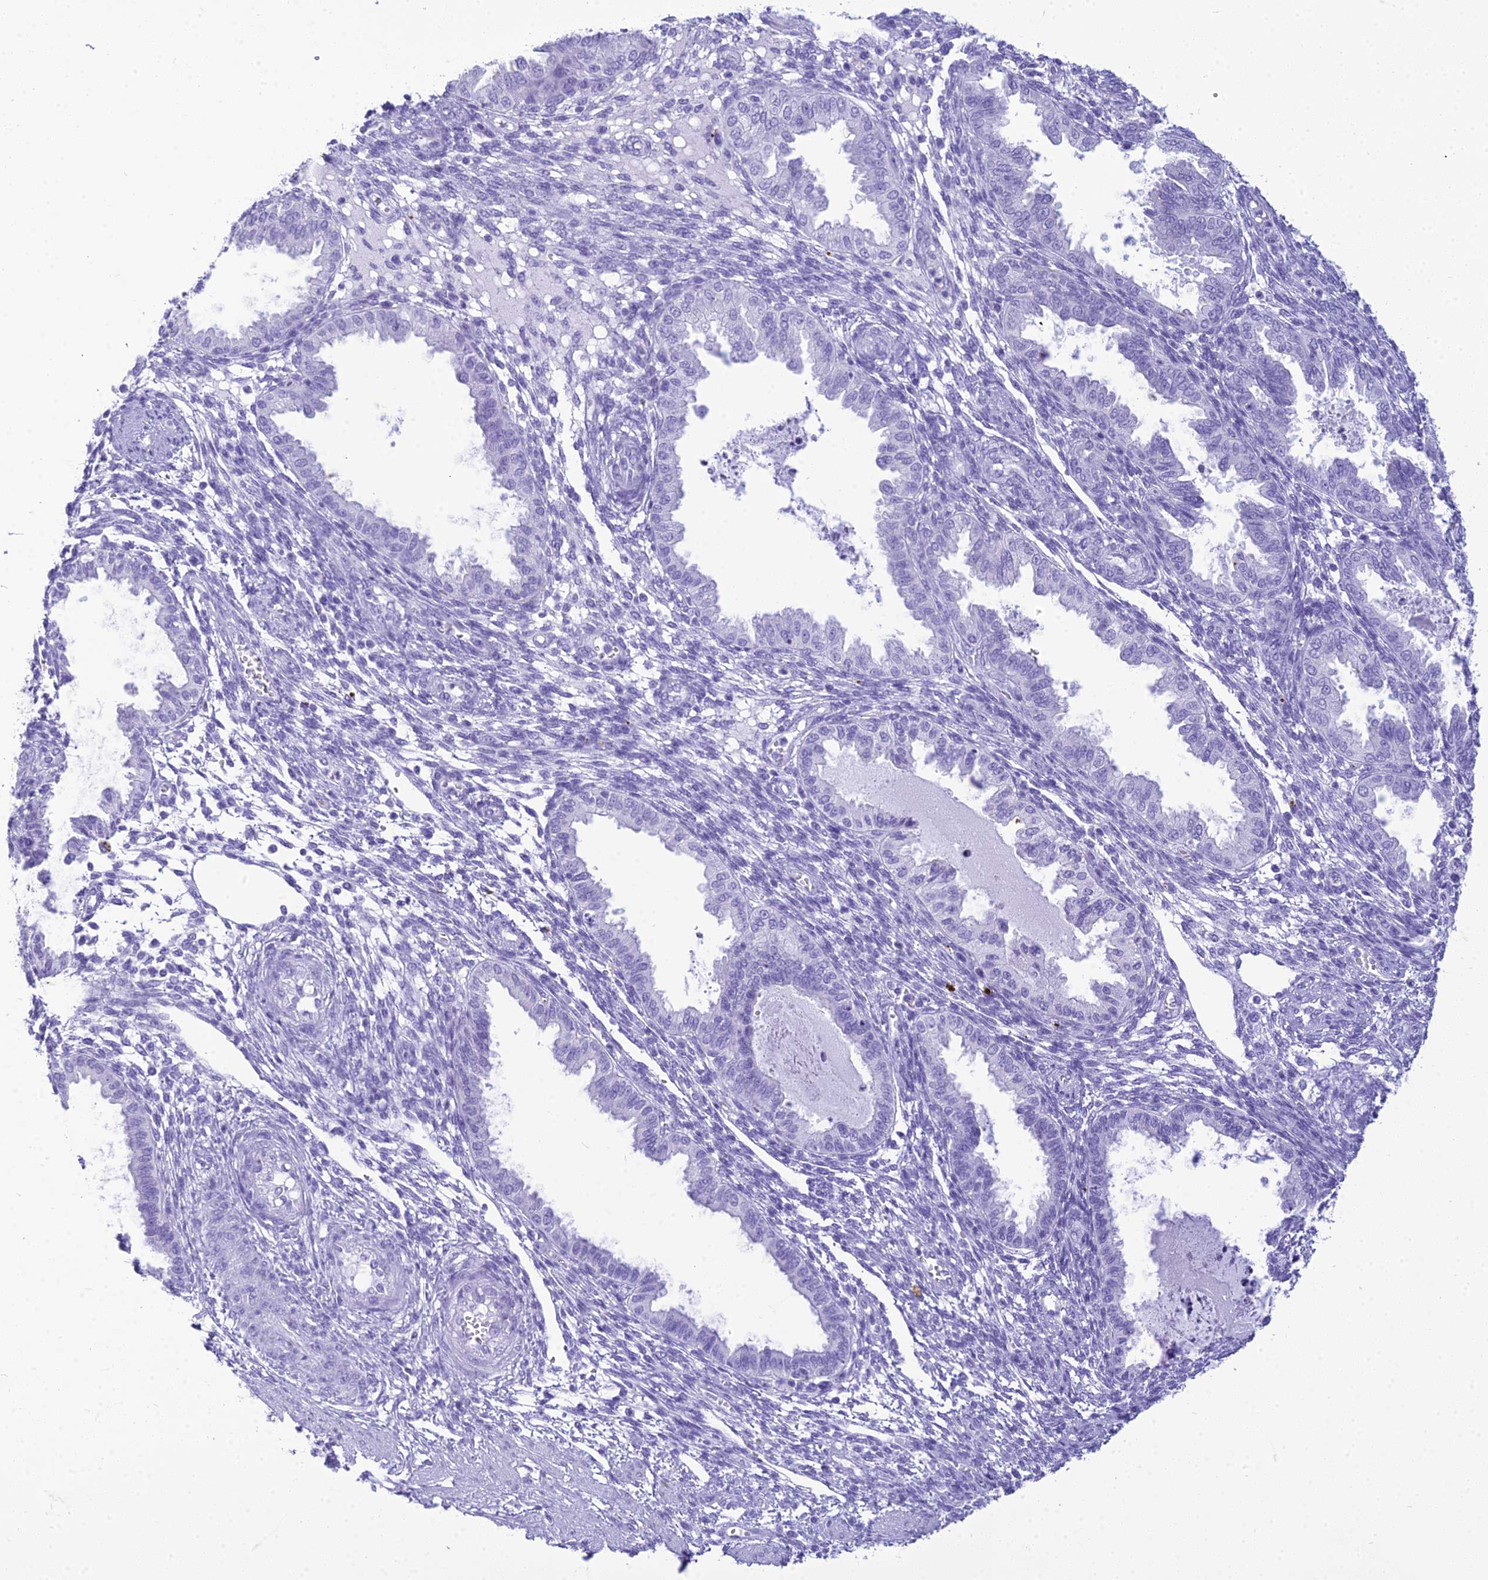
{"staining": {"intensity": "negative", "quantity": "none", "location": "none"}, "tissue": "endometrium", "cell_type": "Cells in endometrial stroma", "image_type": "normal", "snomed": [{"axis": "morphology", "description": "Normal tissue, NOS"}, {"axis": "topography", "description": "Endometrium"}], "caption": "DAB (3,3'-diaminobenzidine) immunohistochemical staining of normal endometrium demonstrates no significant staining in cells in endometrial stroma.", "gene": "ZNF442", "patient": {"sex": "female", "age": 33}}